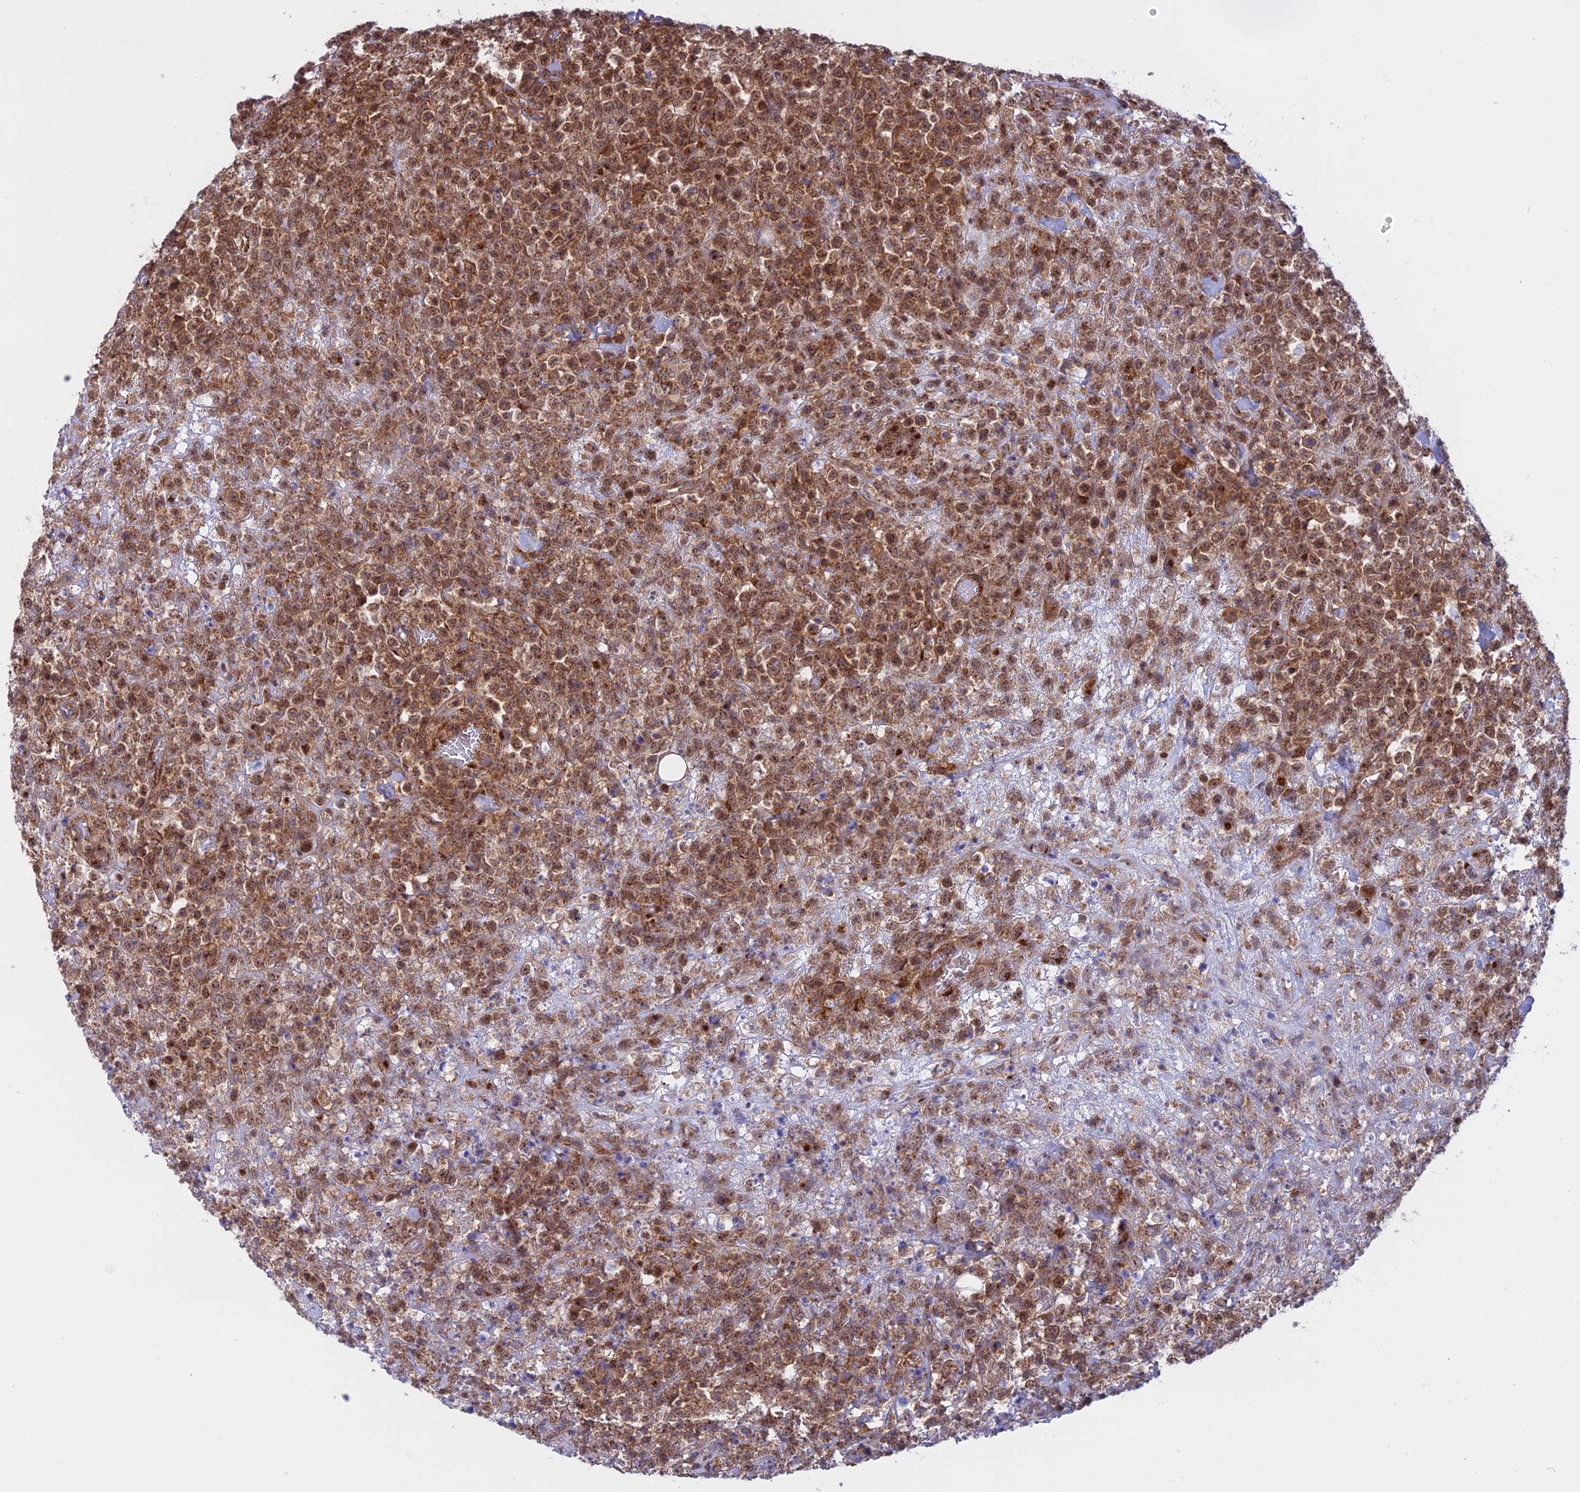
{"staining": {"intensity": "moderate", "quantity": ">75%", "location": "cytoplasmic/membranous,nuclear"}, "tissue": "lymphoma", "cell_type": "Tumor cells", "image_type": "cancer", "snomed": [{"axis": "morphology", "description": "Malignant lymphoma, non-Hodgkin's type, High grade"}, {"axis": "topography", "description": "Colon"}], "caption": "A high-resolution image shows immunohistochemistry (IHC) staining of lymphoma, which demonstrates moderate cytoplasmic/membranous and nuclear positivity in about >75% of tumor cells.", "gene": "CLINT1", "patient": {"sex": "female", "age": 53}}